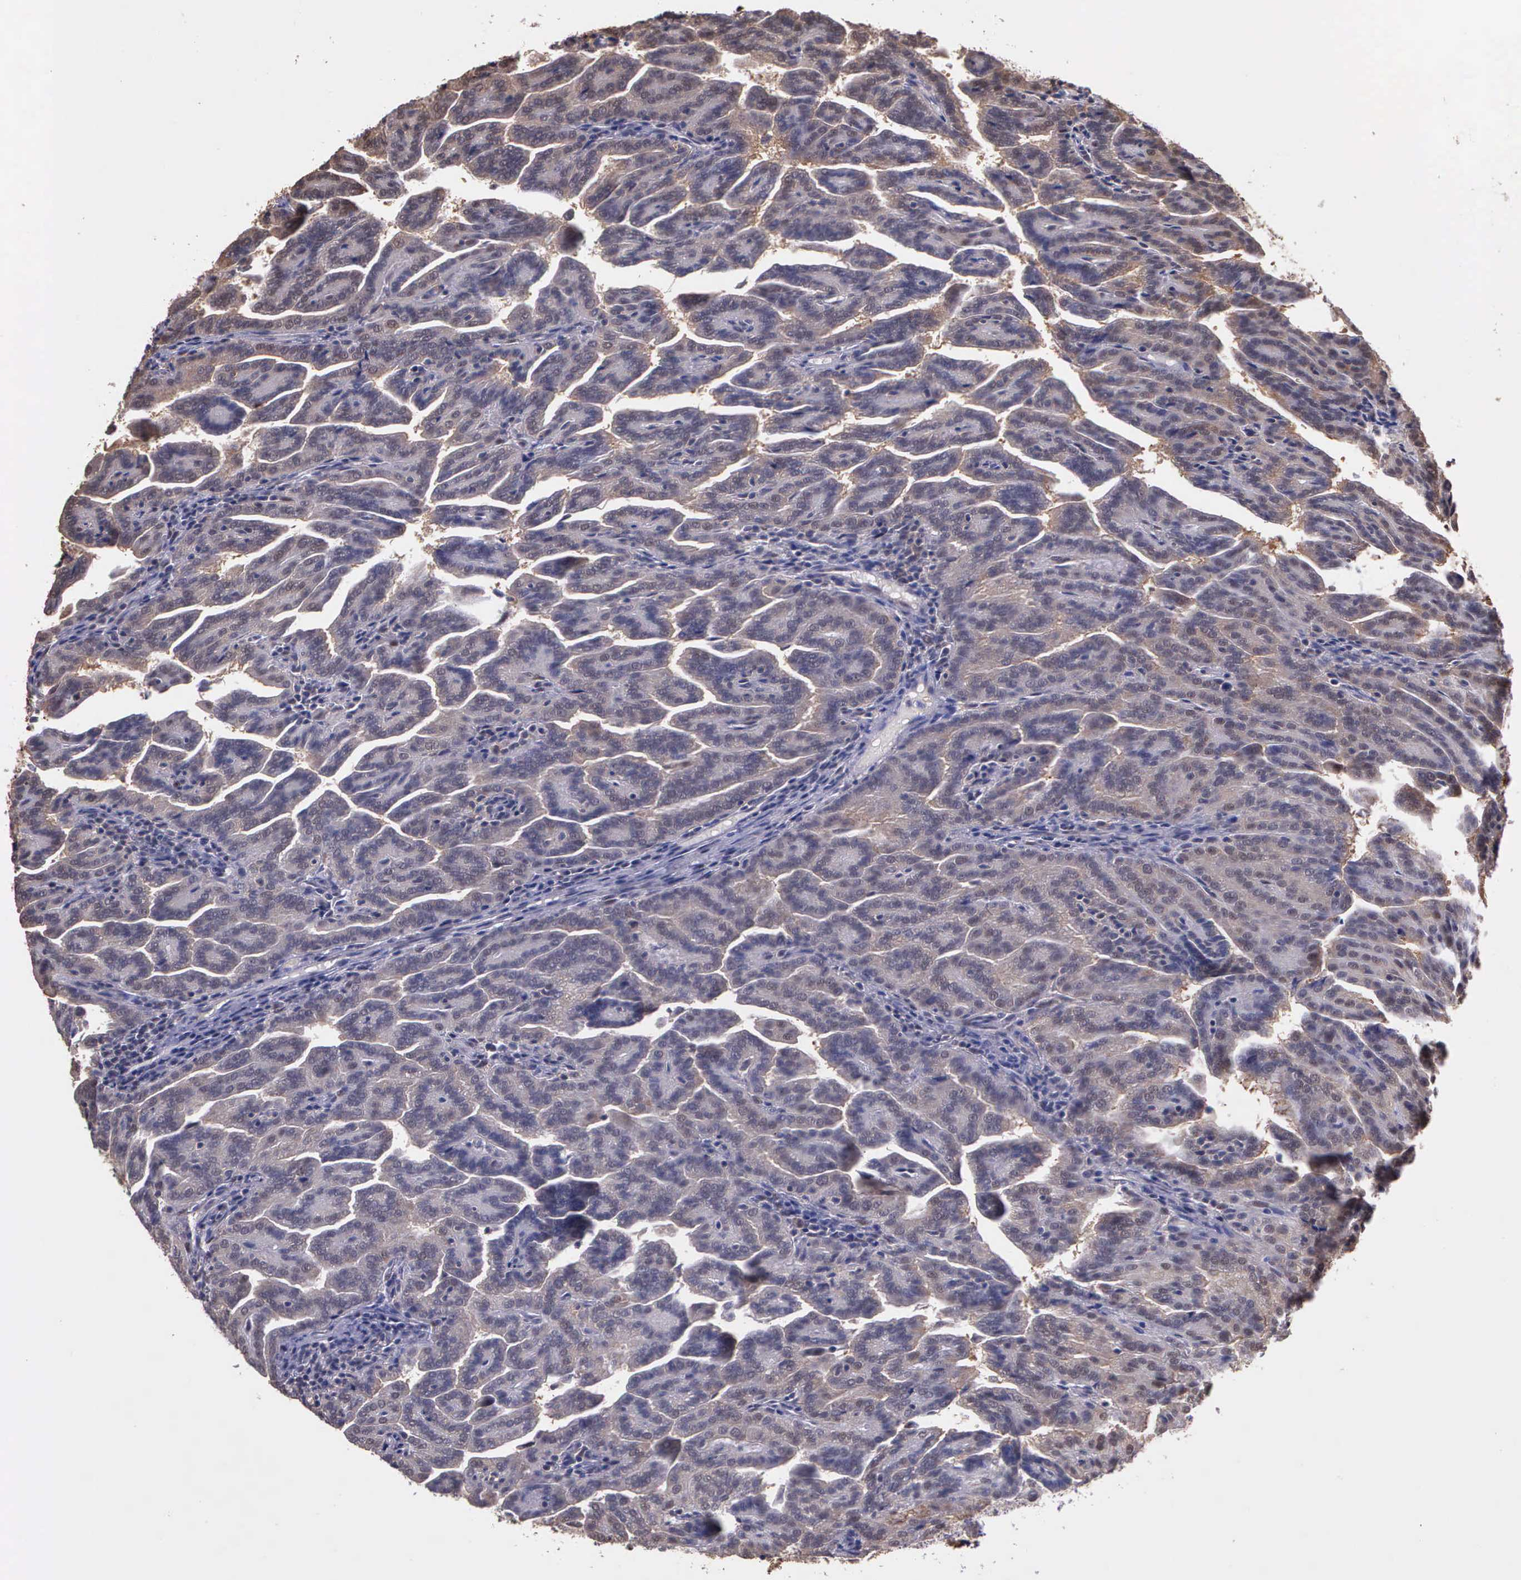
{"staining": {"intensity": "weak", "quantity": ">75%", "location": "cytoplasmic/membranous,nuclear"}, "tissue": "renal cancer", "cell_type": "Tumor cells", "image_type": "cancer", "snomed": [{"axis": "morphology", "description": "Adenocarcinoma, NOS"}, {"axis": "topography", "description": "Kidney"}], "caption": "Immunohistochemical staining of human adenocarcinoma (renal) shows low levels of weak cytoplasmic/membranous and nuclear protein expression in approximately >75% of tumor cells.", "gene": "PSMC1", "patient": {"sex": "male", "age": 61}}